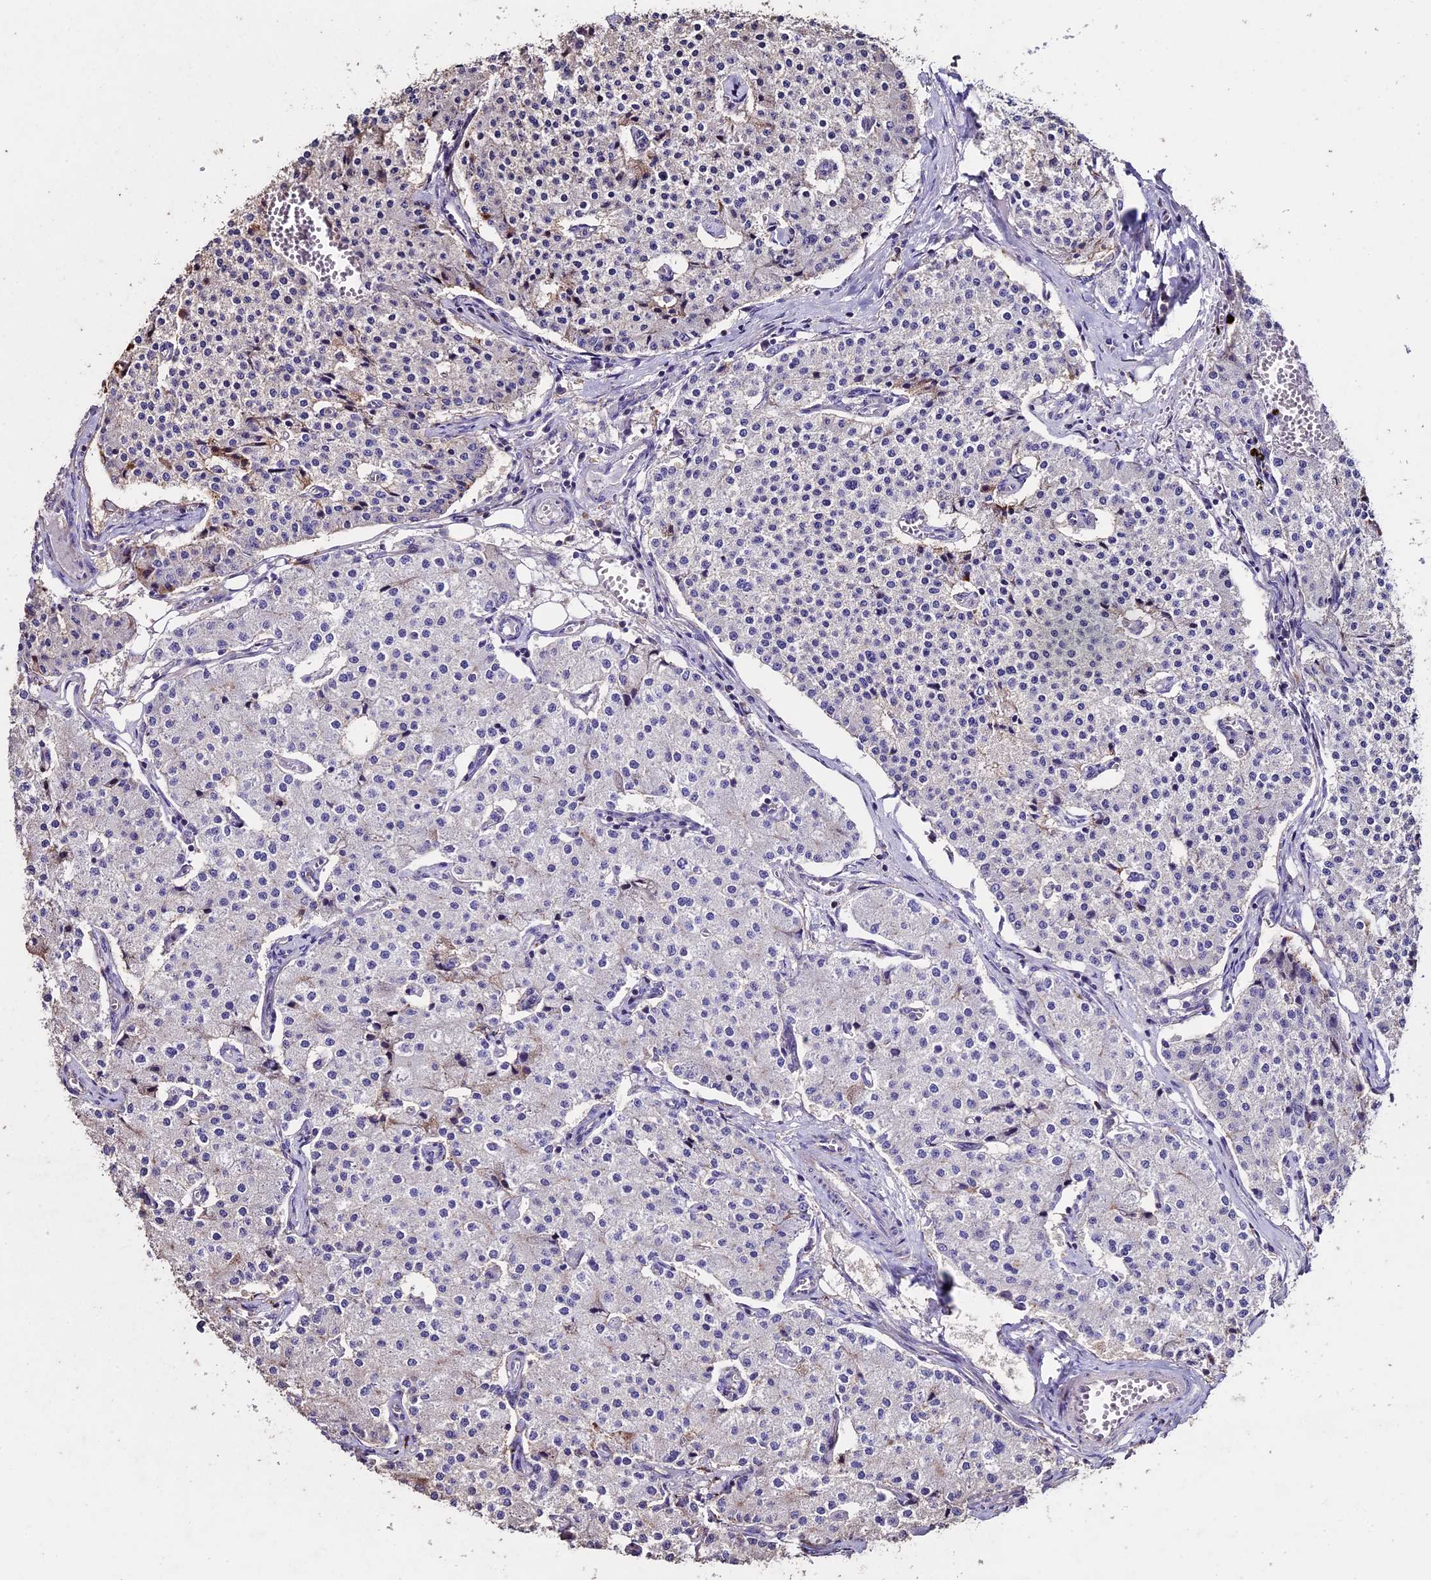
{"staining": {"intensity": "negative", "quantity": "none", "location": "none"}, "tissue": "carcinoid", "cell_type": "Tumor cells", "image_type": "cancer", "snomed": [{"axis": "morphology", "description": "Carcinoid, malignant, NOS"}, {"axis": "topography", "description": "Colon"}], "caption": "A micrograph of carcinoid stained for a protein demonstrates no brown staining in tumor cells. (Stains: DAB (3,3'-diaminobenzidine) immunohistochemistry (IHC) with hematoxylin counter stain, Microscopy: brightfield microscopy at high magnification).", "gene": "USB1", "patient": {"sex": "female", "age": 52}}